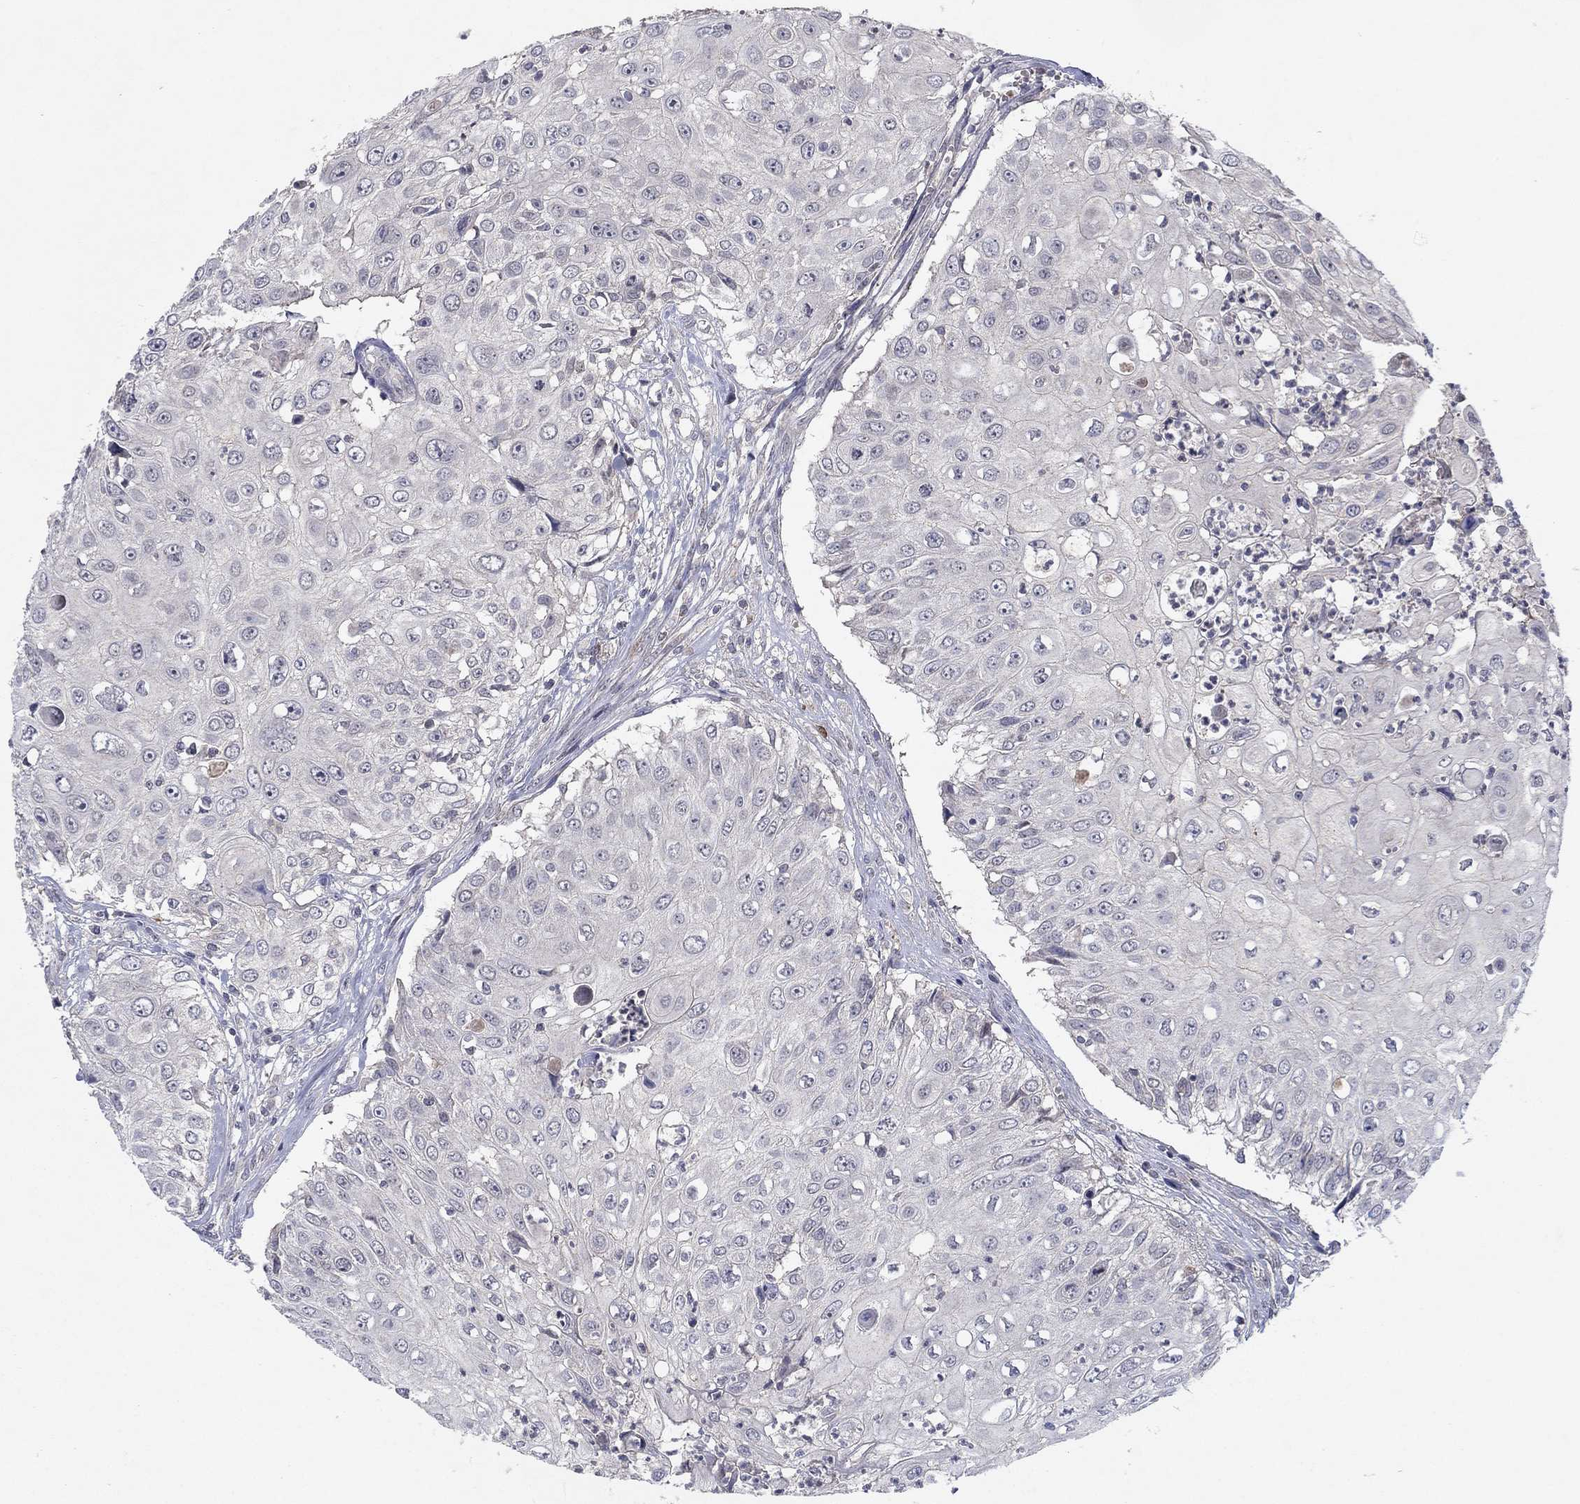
{"staining": {"intensity": "negative", "quantity": "none", "location": "none"}, "tissue": "urothelial cancer", "cell_type": "Tumor cells", "image_type": "cancer", "snomed": [{"axis": "morphology", "description": "Urothelial carcinoma, High grade"}, {"axis": "topography", "description": "Urinary bladder"}], "caption": "High magnification brightfield microscopy of high-grade urothelial carcinoma stained with DAB (brown) and counterstained with hematoxylin (blue): tumor cells show no significant expression.", "gene": "IL4", "patient": {"sex": "female", "age": 79}}